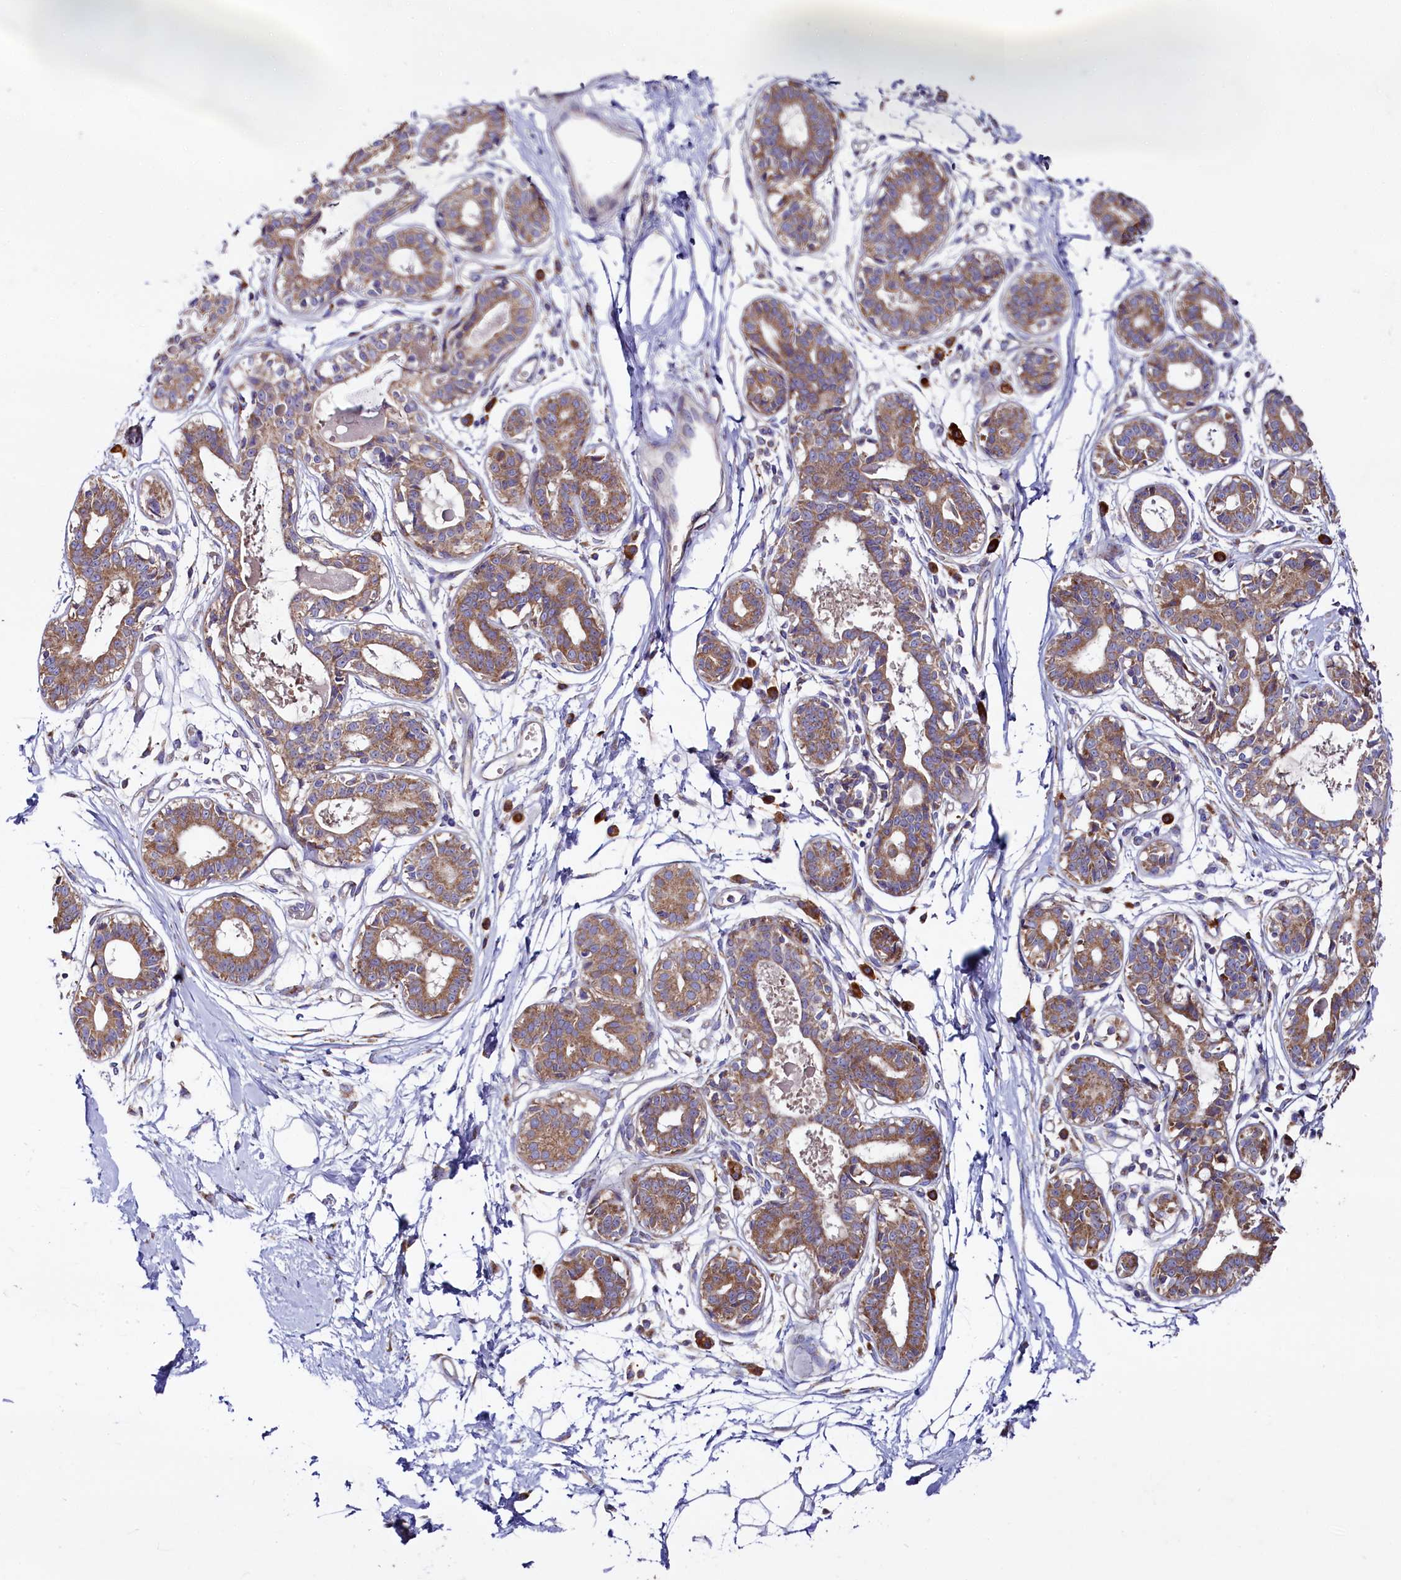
{"staining": {"intensity": "negative", "quantity": "none", "location": "none"}, "tissue": "breast", "cell_type": "Adipocytes", "image_type": "normal", "snomed": [{"axis": "morphology", "description": "Normal tissue, NOS"}, {"axis": "topography", "description": "Breast"}], "caption": "A high-resolution micrograph shows immunohistochemistry staining of unremarkable breast, which exhibits no significant expression in adipocytes.", "gene": "ZSWIM1", "patient": {"sex": "female", "age": 45}}